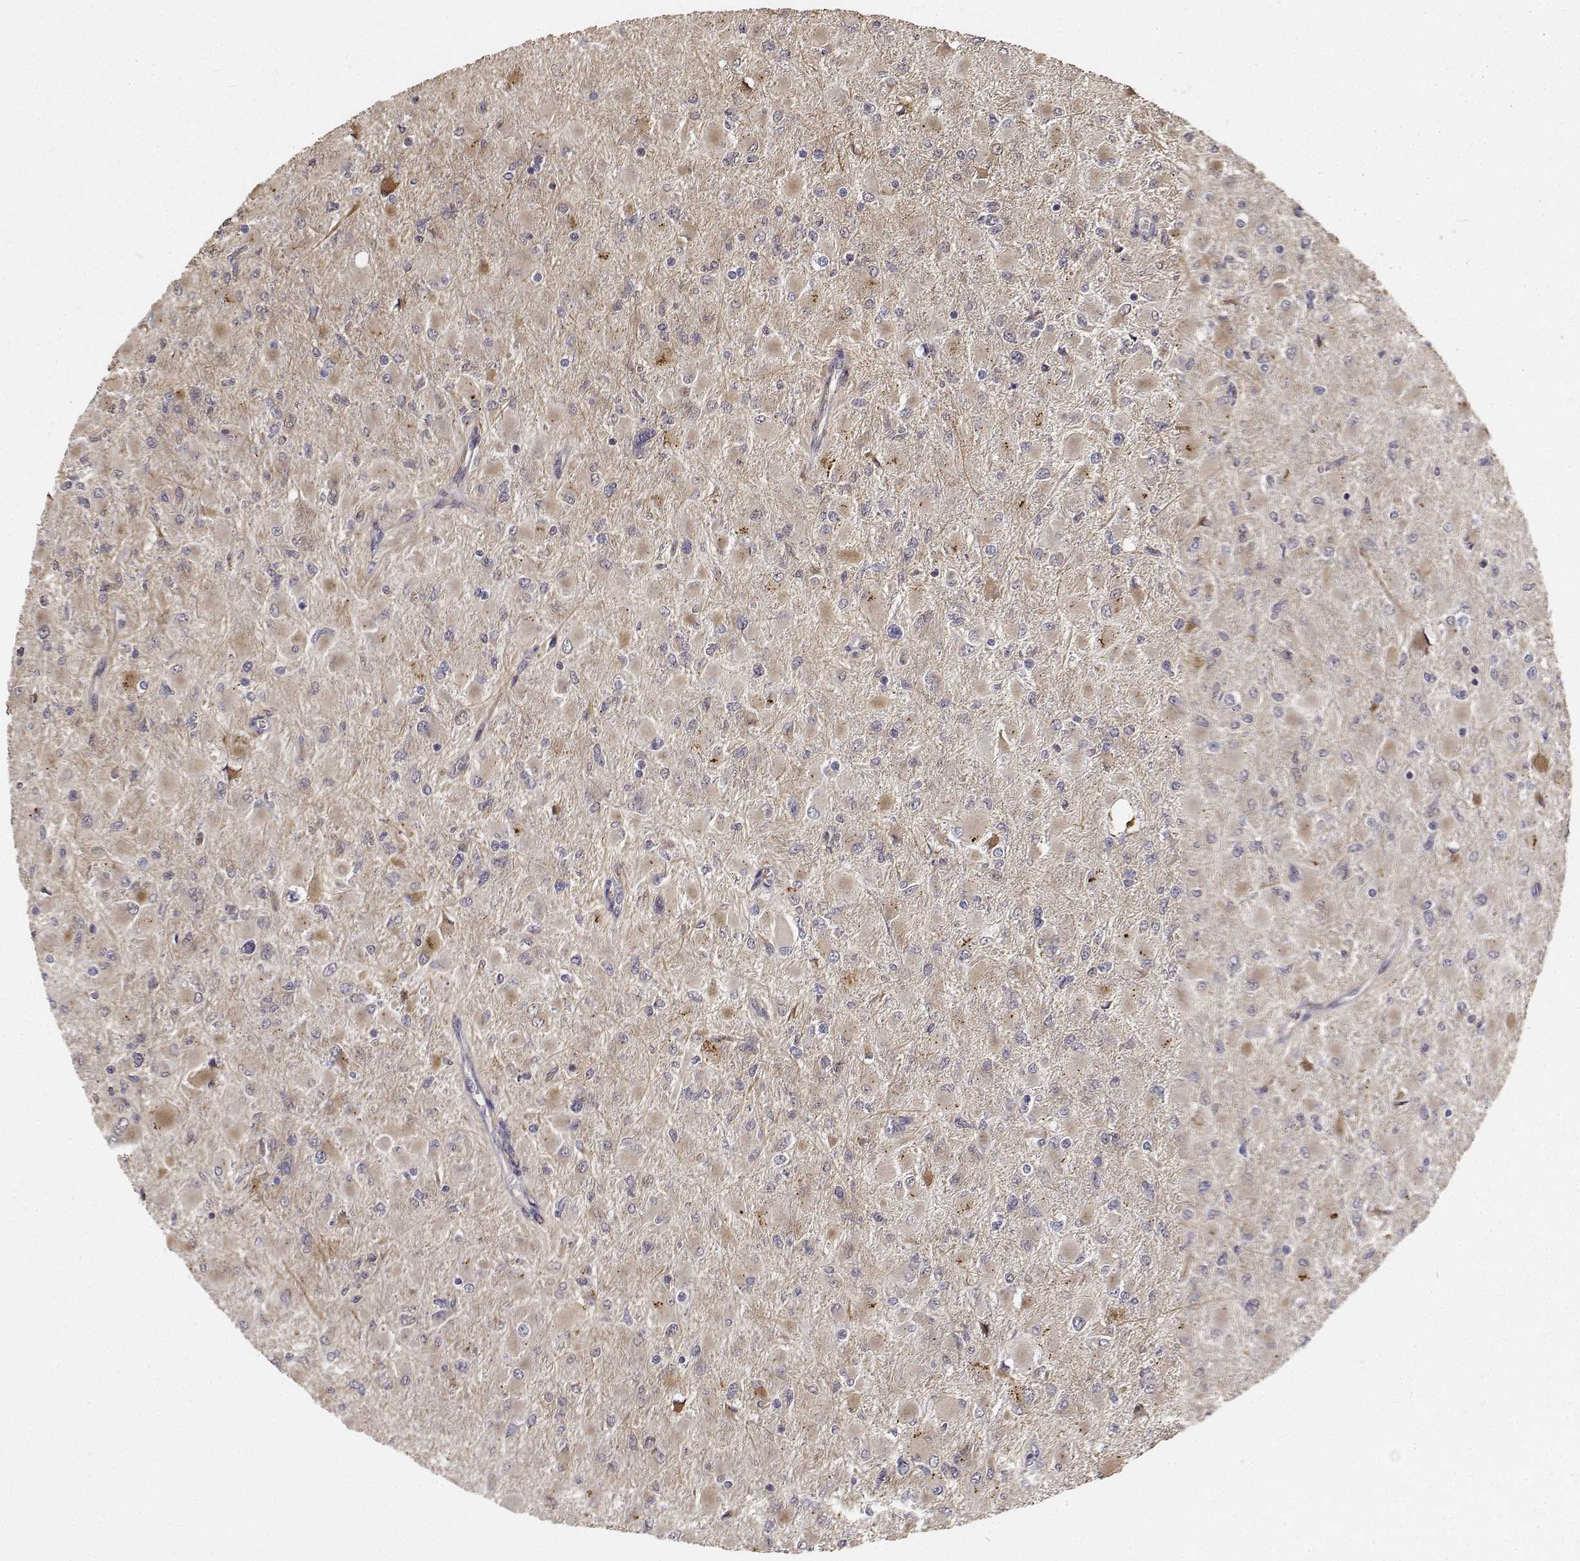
{"staining": {"intensity": "negative", "quantity": "none", "location": "none"}, "tissue": "glioma", "cell_type": "Tumor cells", "image_type": "cancer", "snomed": [{"axis": "morphology", "description": "Glioma, malignant, High grade"}, {"axis": "topography", "description": "Cerebral cortex"}], "caption": "Malignant high-grade glioma stained for a protein using IHC reveals no expression tumor cells.", "gene": "PCID2", "patient": {"sex": "female", "age": 36}}